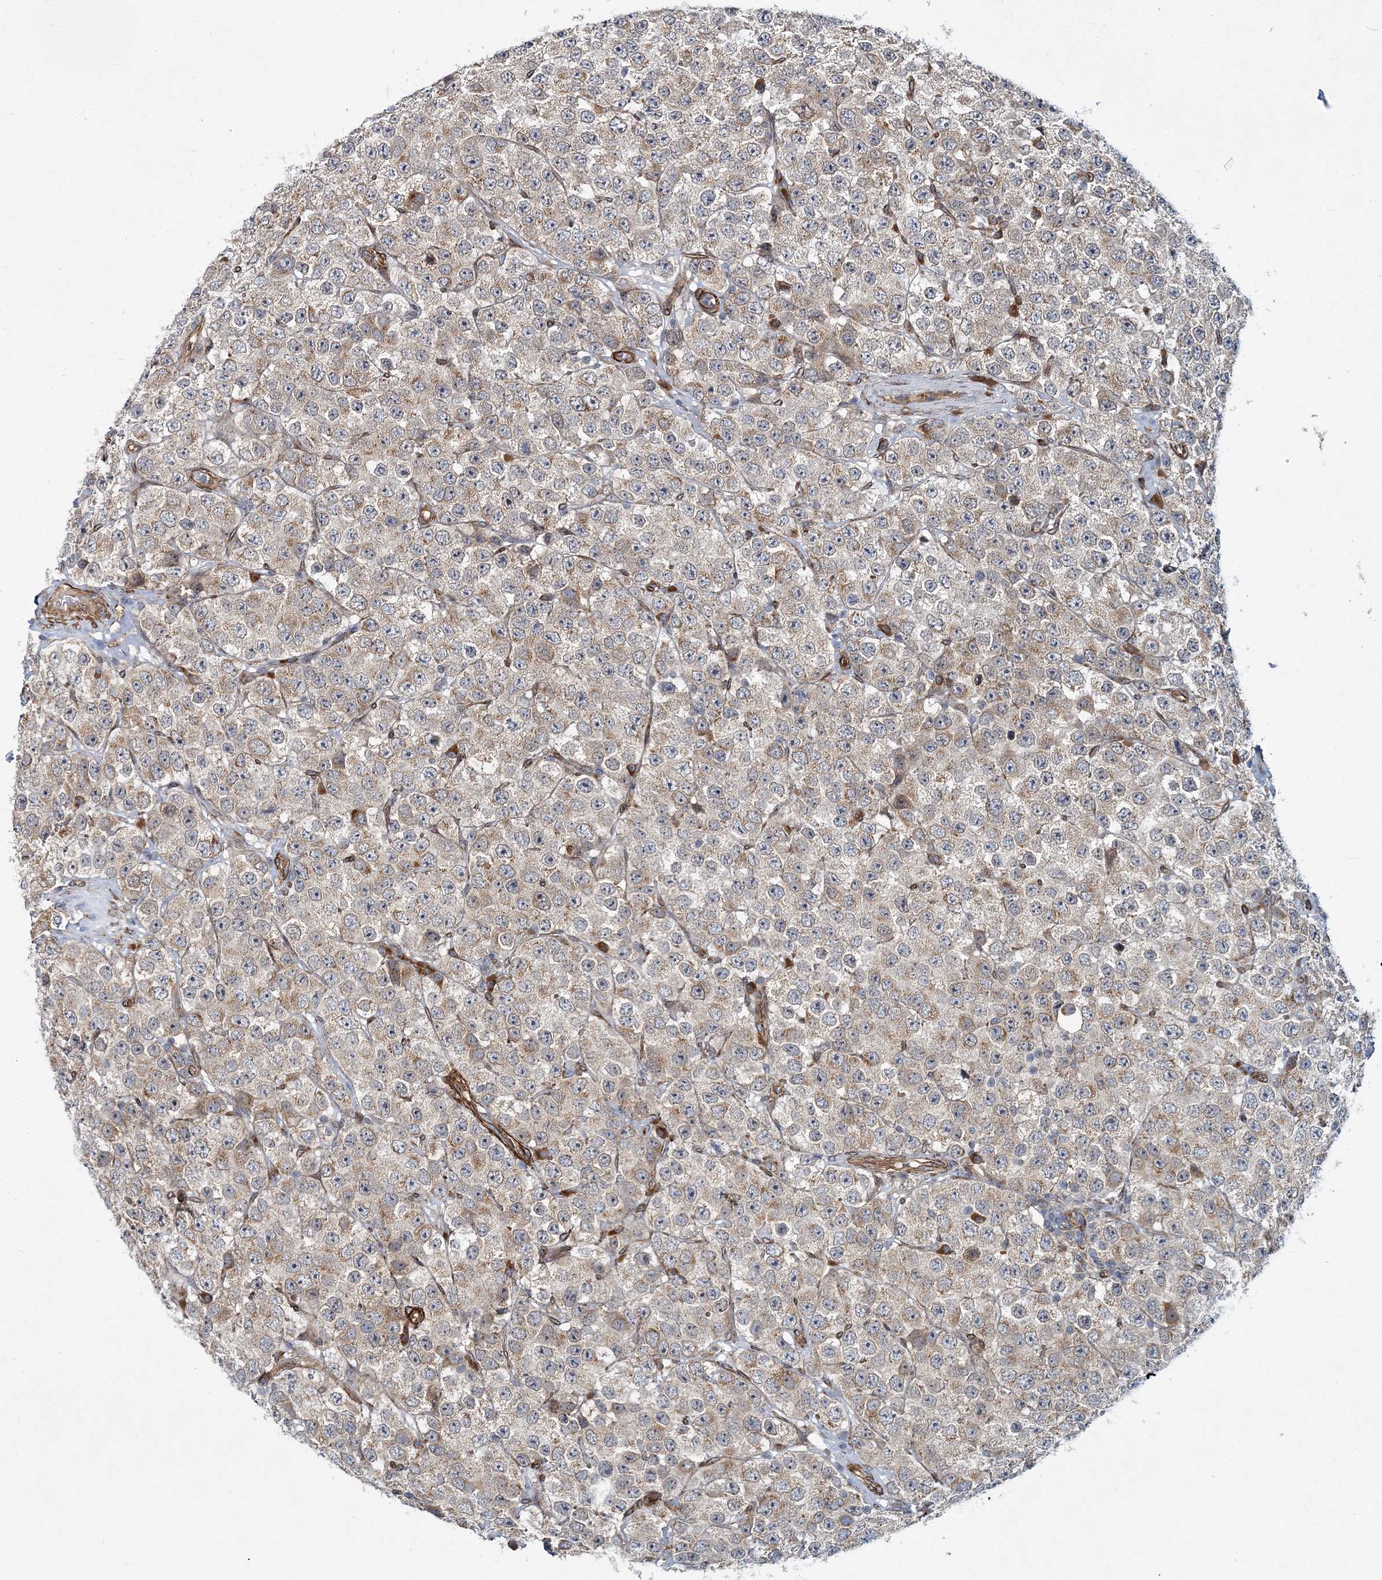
{"staining": {"intensity": "weak", "quantity": "<25%", "location": "cytoplasmic/membranous"}, "tissue": "testis cancer", "cell_type": "Tumor cells", "image_type": "cancer", "snomed": [{"axis": "morphology", "description": "Seminoma, NOS"}, {"axis": "topography", "description": "Testis"}], "caption": "Testis cancer (seminoma) stained for a protein using immunohistochemistry (IHC) demonstrates no expression tumor cells.", "gene": "NBAS", "patient": {"sex": "male", "age": 28}}